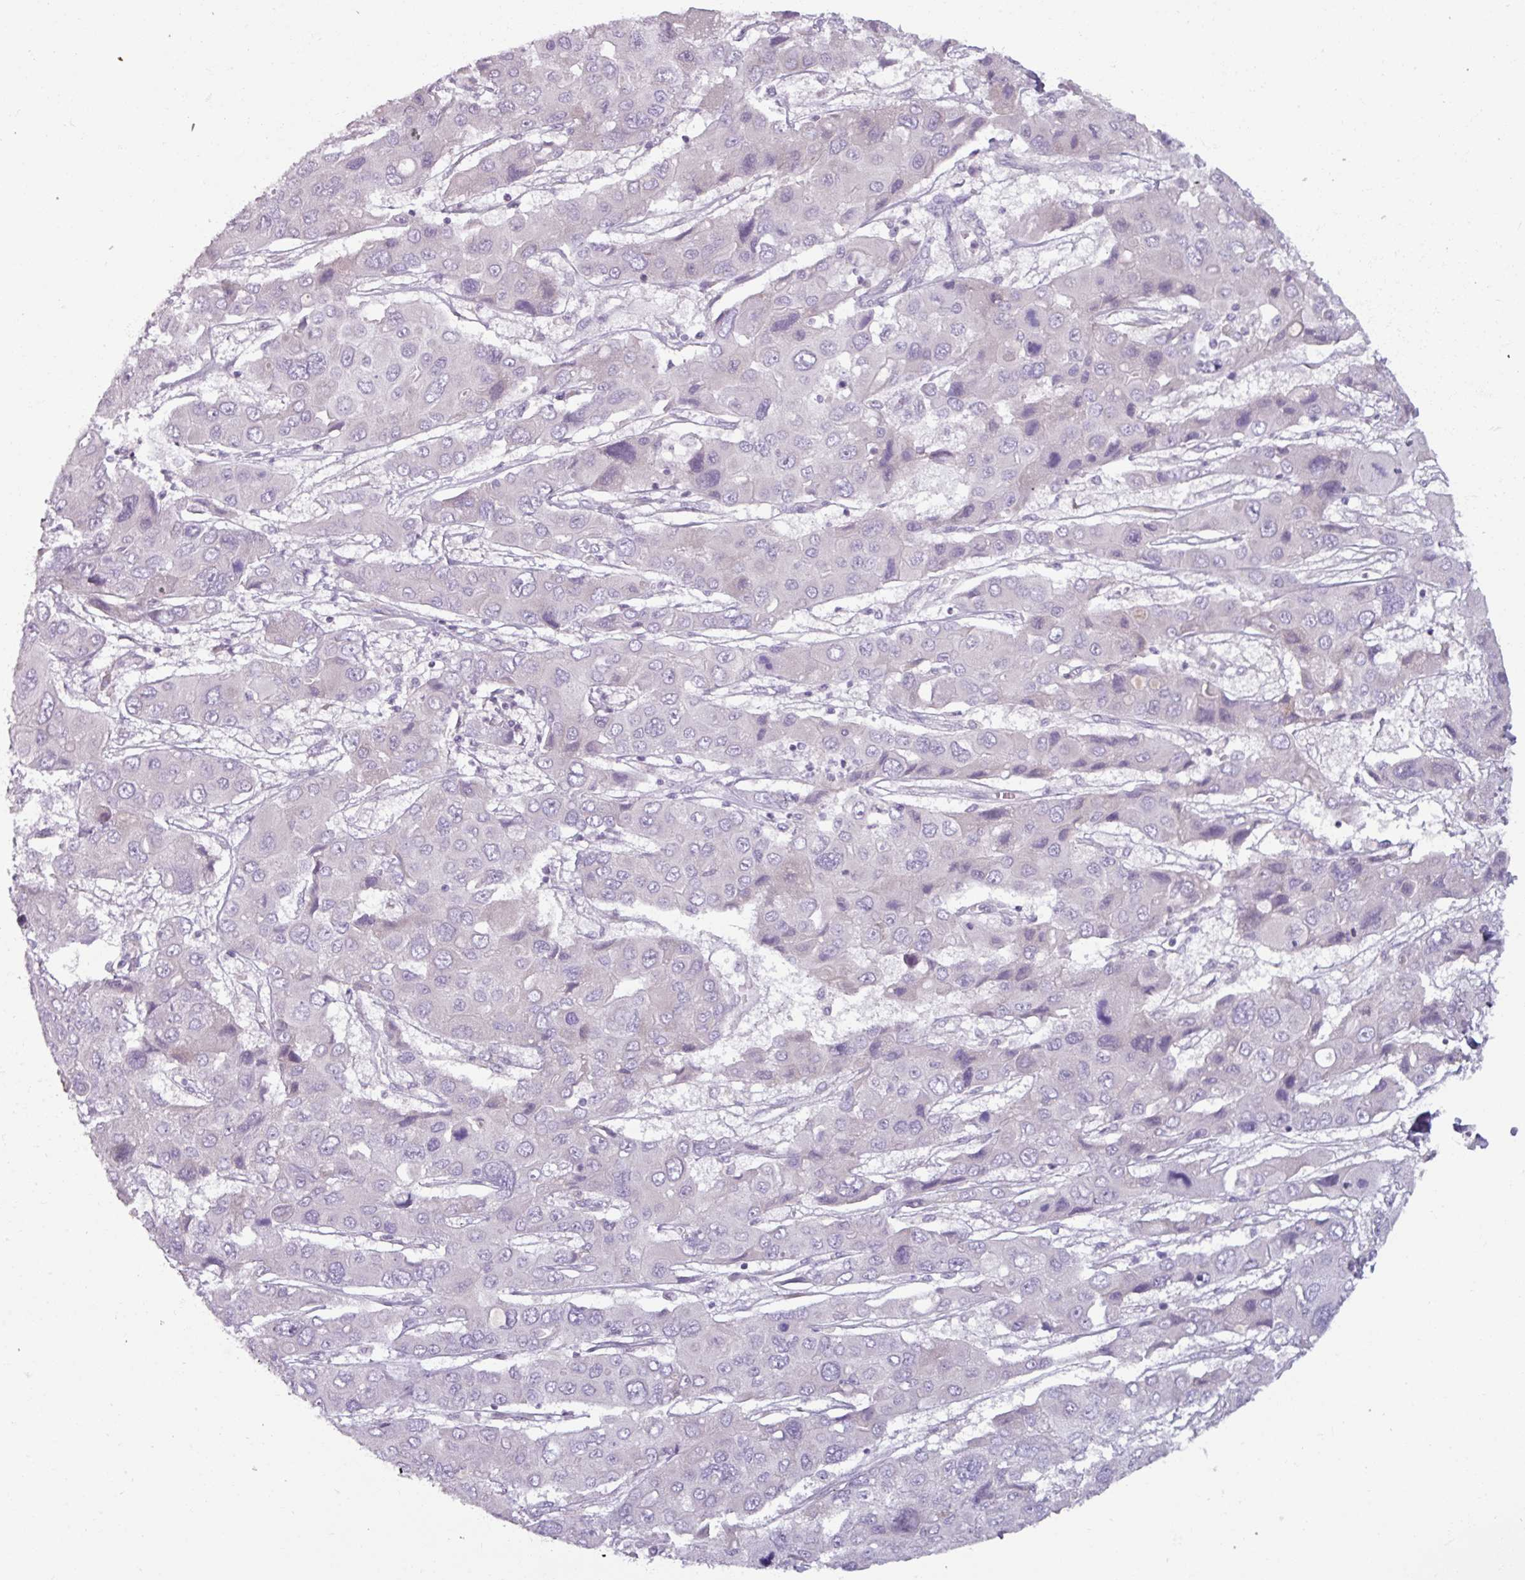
{"staining": {"intensity": "negative", "quantity": "none", "location": "none"}, "tissue": "liver cancer", "cell_type": "Tumor cells", "image_type": "cancer", "snomed": [{"axis": "morphology", "description": "Cholangiocarcinoma"}, {"axis": "topography", "description": "Liver"}], "caption": "Liver cancer (cholangiocarcinoma) was stained to show a protein in brown. There is no significant expression in tumor cells.", "gene": "SMIM11", "patient": {"sex": "male", "age": 67}}